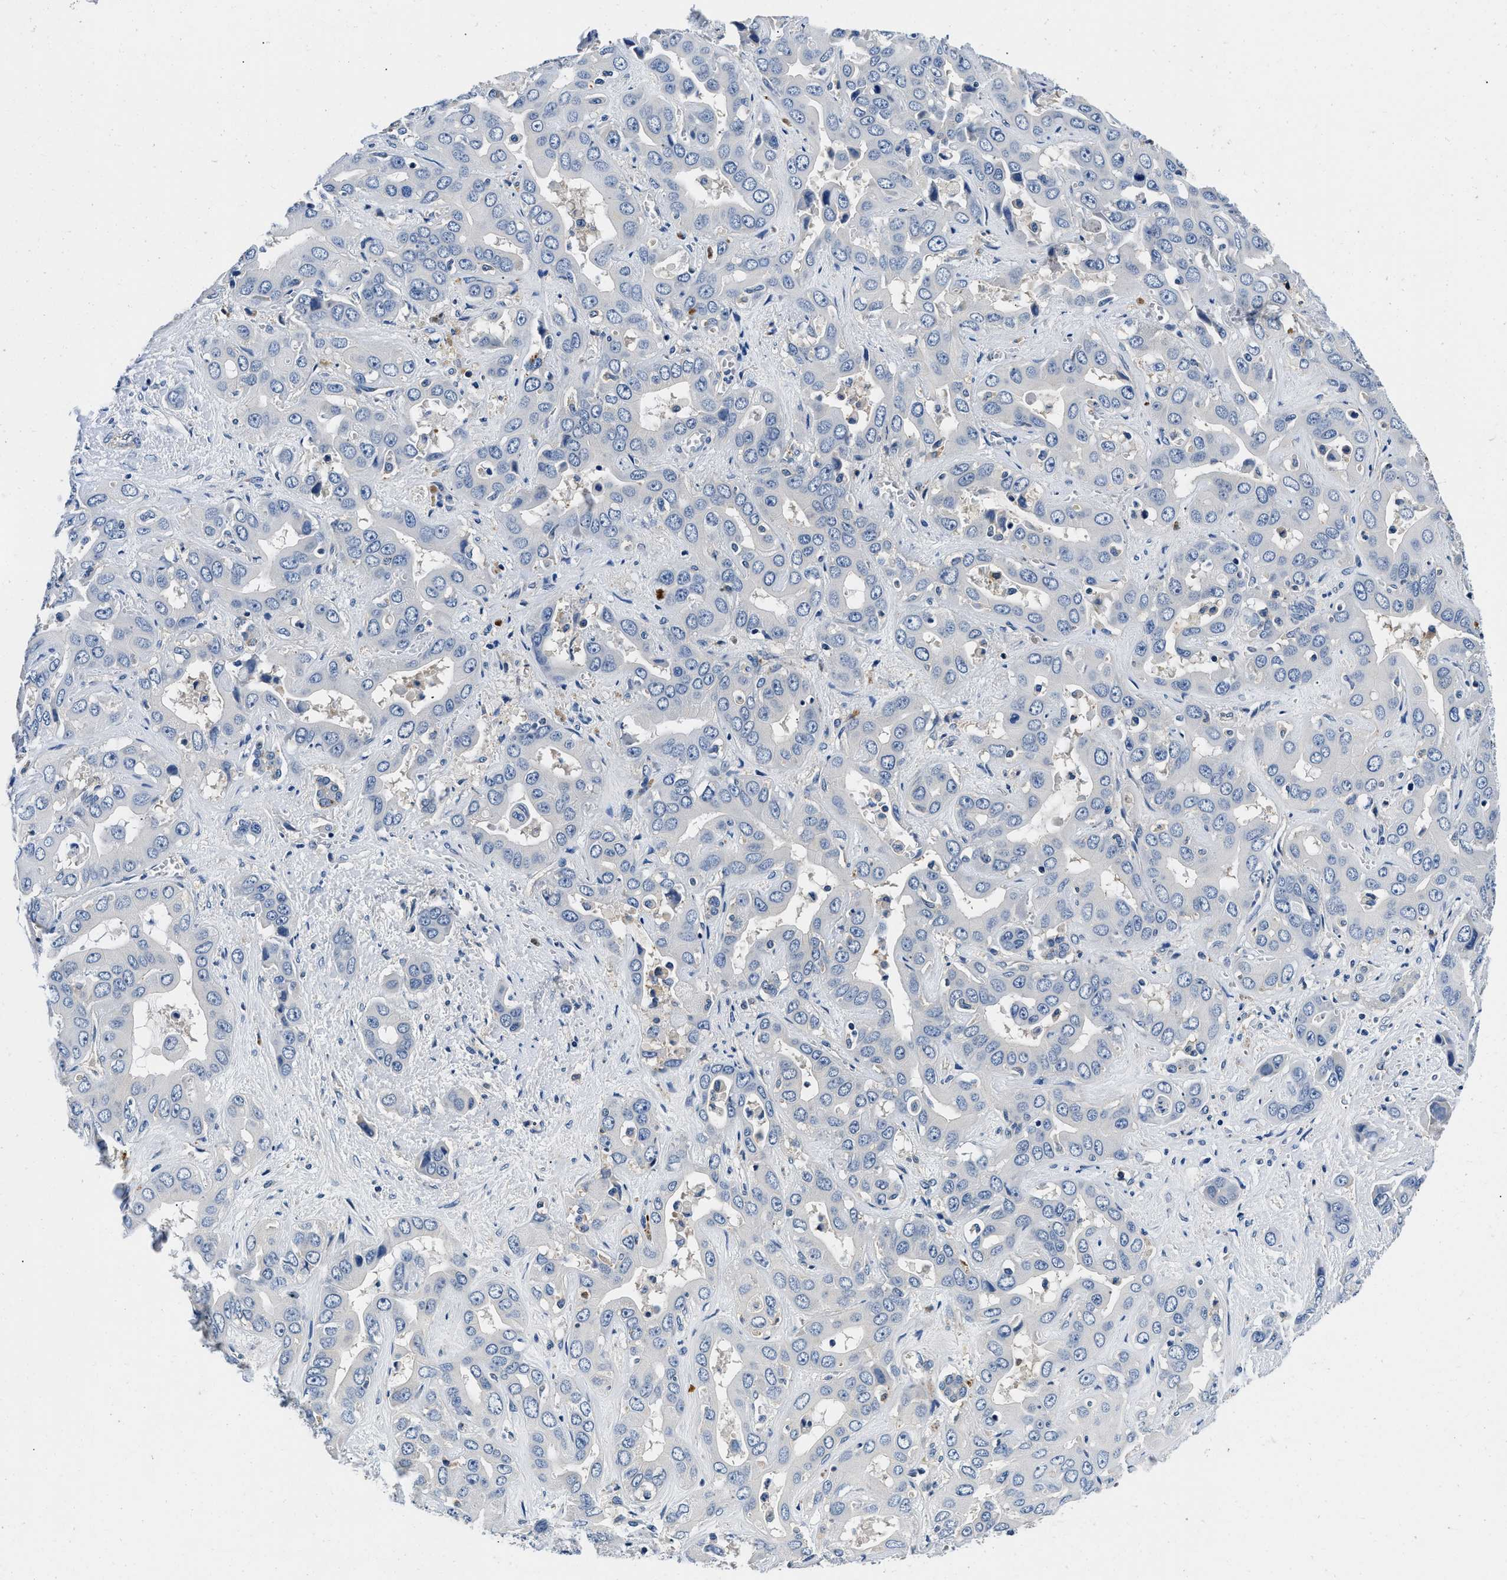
{"staining": {"intensity": "negative", "quantity": "none", "location": "none"}, "tissue": "liver cancer", "cell_type": "Tumor cells", "image_type": "cancer", "snomed": [{"axis": "morphology", "description": "Cholangiocarcinoma"}, {"axis": "topography", "description": "Liver"}], "caption": "The histopathology image displays no significant staining in tumor cells of liver cancer.", "gene": "ZFAND3", "patient": {"sex": "female", "age": 52}}